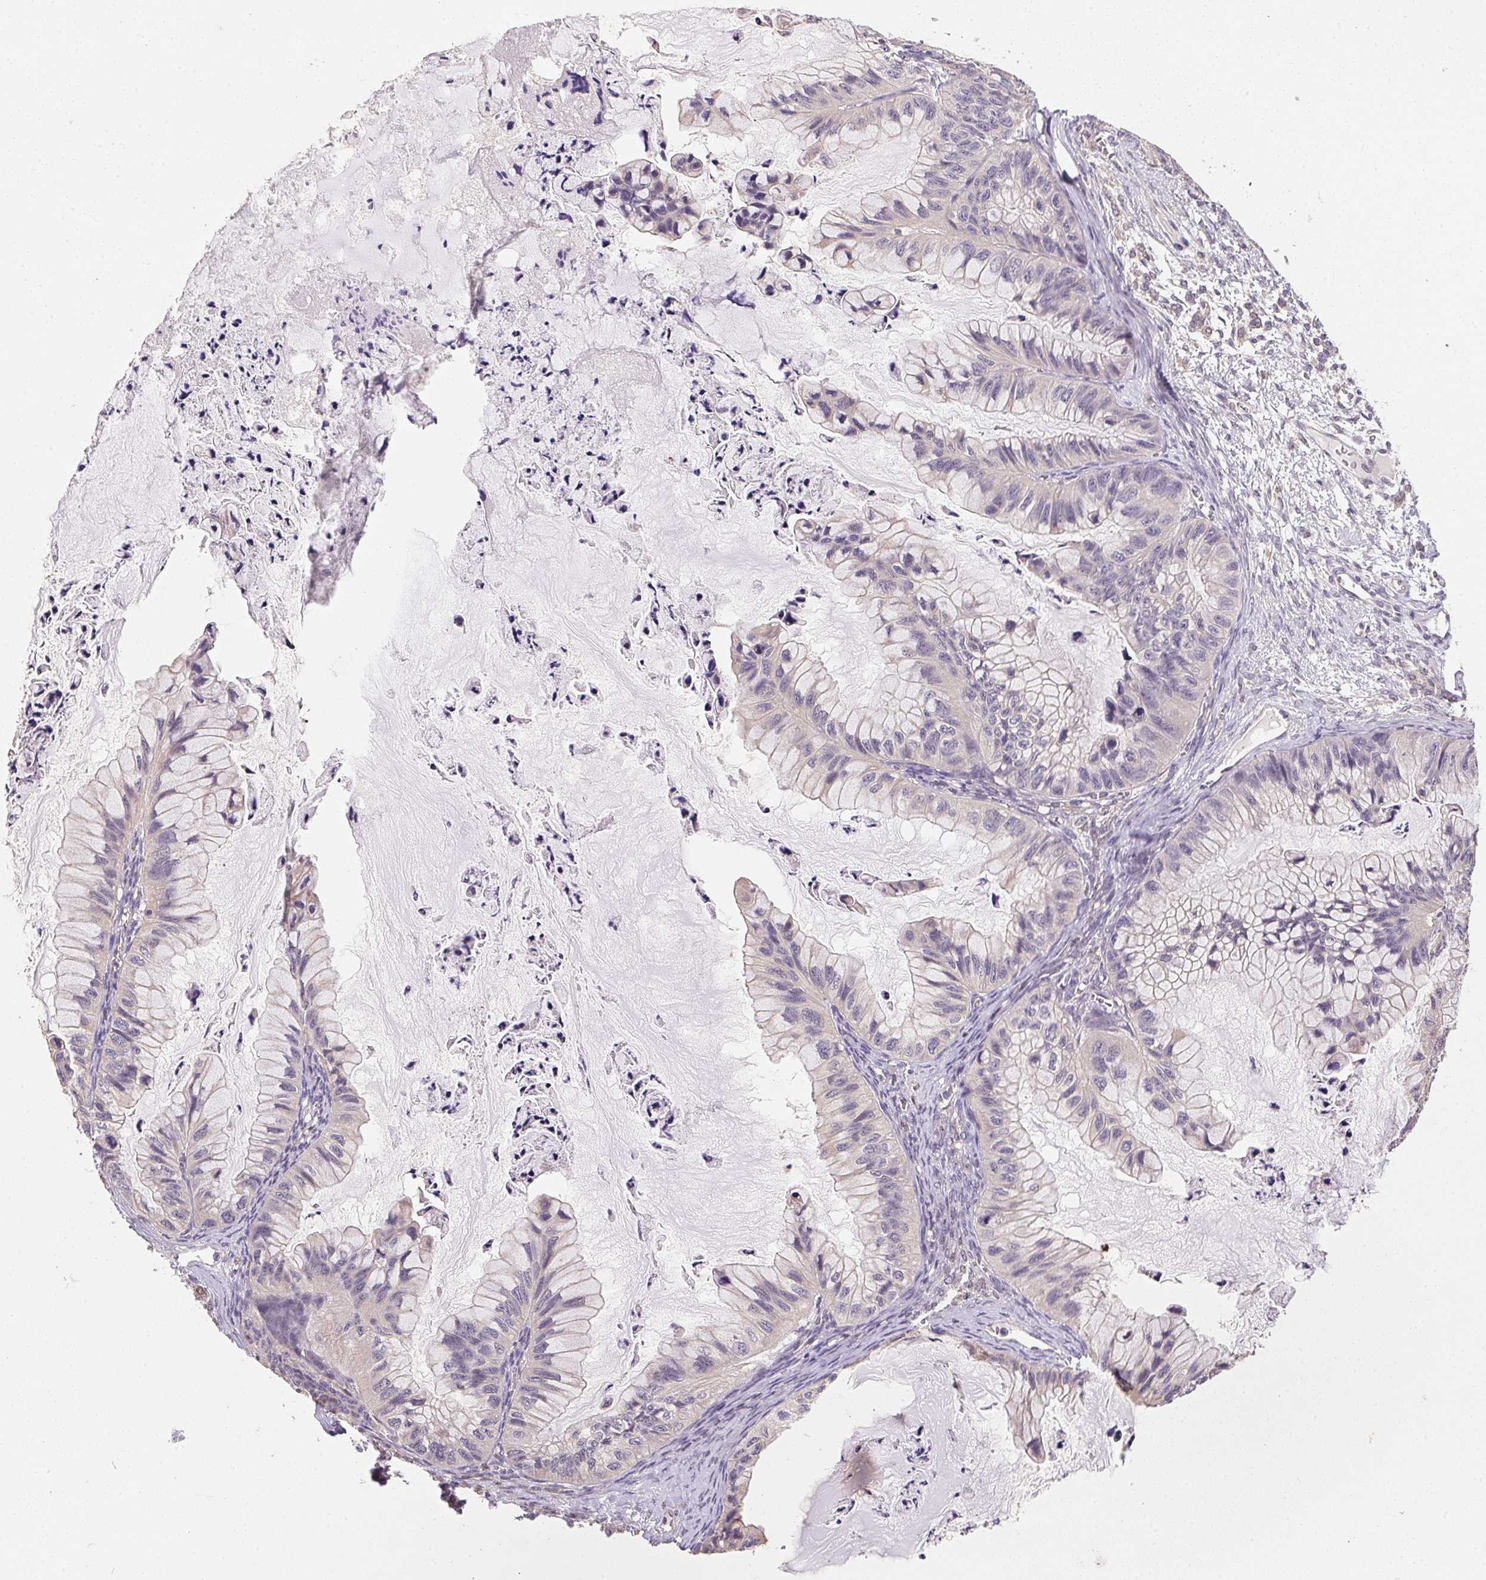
{"staining": {"intensity": "negative", "quantity": "none", "location": "none"}, "tissue": "ovarian cancer", "cell_type": "Tumor cells", "image_type": "cancer", "snomed": [{"axis": "morphology", "description": "Cystadenocarcinoma, mucinous, NOS"}, {"axis": "topography", "description": "Ovary"}], "caption": "Immunohistochemical staining of human ovarian mucinous cystadenocarcinoma reveals no significant staining in tumor cells.", "gene": "ALDH8A1", "patient": {"sex": "female", "age": 72}}